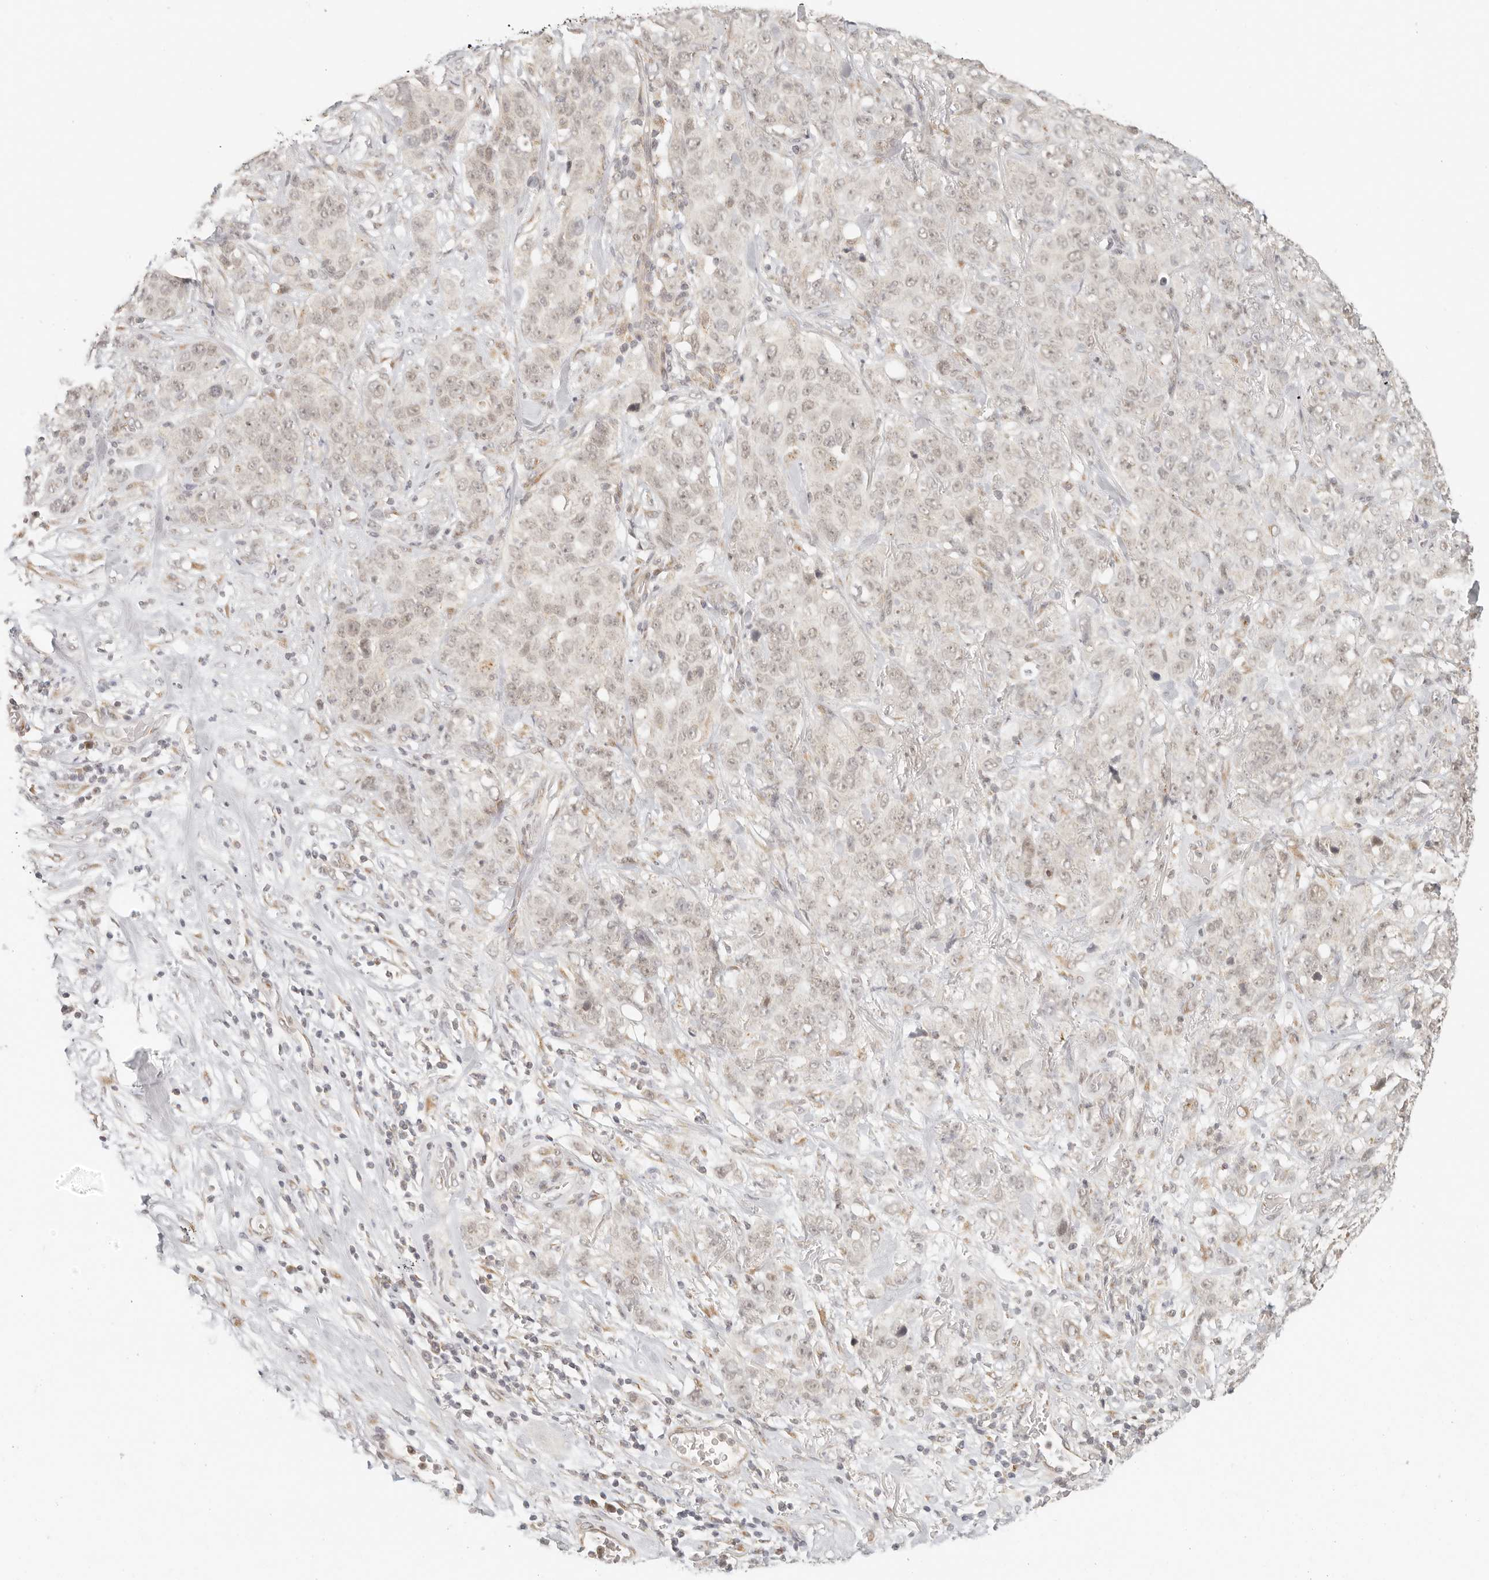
{"staining": {"intensity": "weak", "quantity": "25%-75%", "location": "nuclear"}, "tissue": "stomach cancer", "cell_type": "Tumor cells", "image_type": "cancer", "snomed": [{"axis": "morphology", "description": "Adenocarcinoma, NOS"}, {"axis": "topography", "description": "Stomach"}], "caption": "Immunohistochemistry (IHC) of stomach cancer exhibits low levels of weak nuclear expression in approximately 25%-75% of tumor cells. Nuclei are stained in blue.", "gene": "INTS11", "patient": {"sex": "male", "age": 48}}